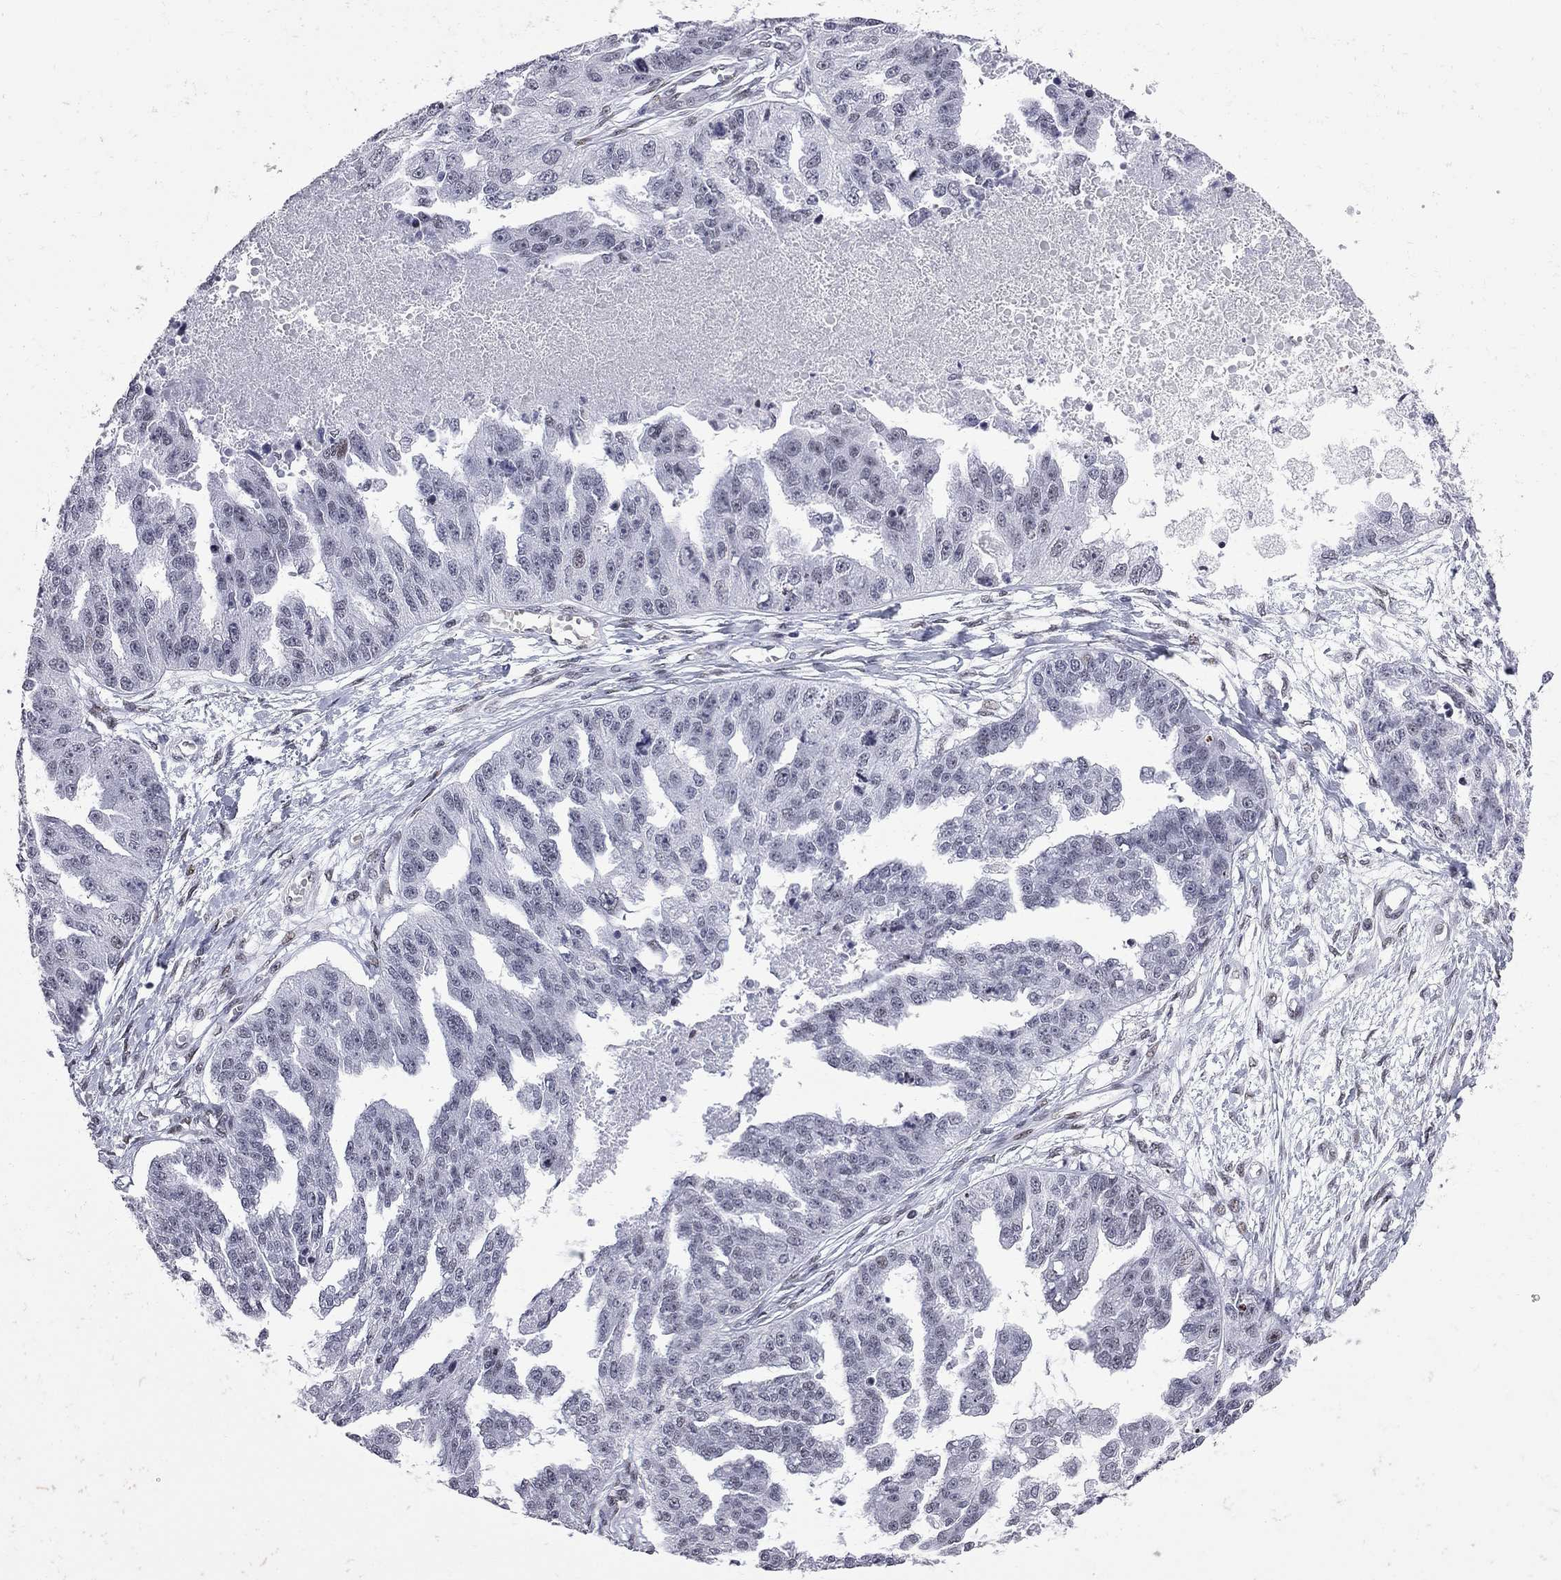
{"staining": {"intensity": "negative", "quantity": "none", "location": "none"}, "tissue": "ovarian cancer", "cell_type": "Tumor cells", "image_type": "cancer", "snomed": [{"axis": "morphology", "description": "Cystadenocarcinoma, serous, NOS"}, {"axis": "topography", "description": "Ovary"}], "caption": "High magnification brightfield microscopy of ovarian cancer (serous cystadenocarcinoma) stained with DAB (brown) and counterstained with hematoxylin (blue): tumor cells show no significant staining.", "gene": "ZBTB47", "patient": {"sex": "female", "age": 58}}